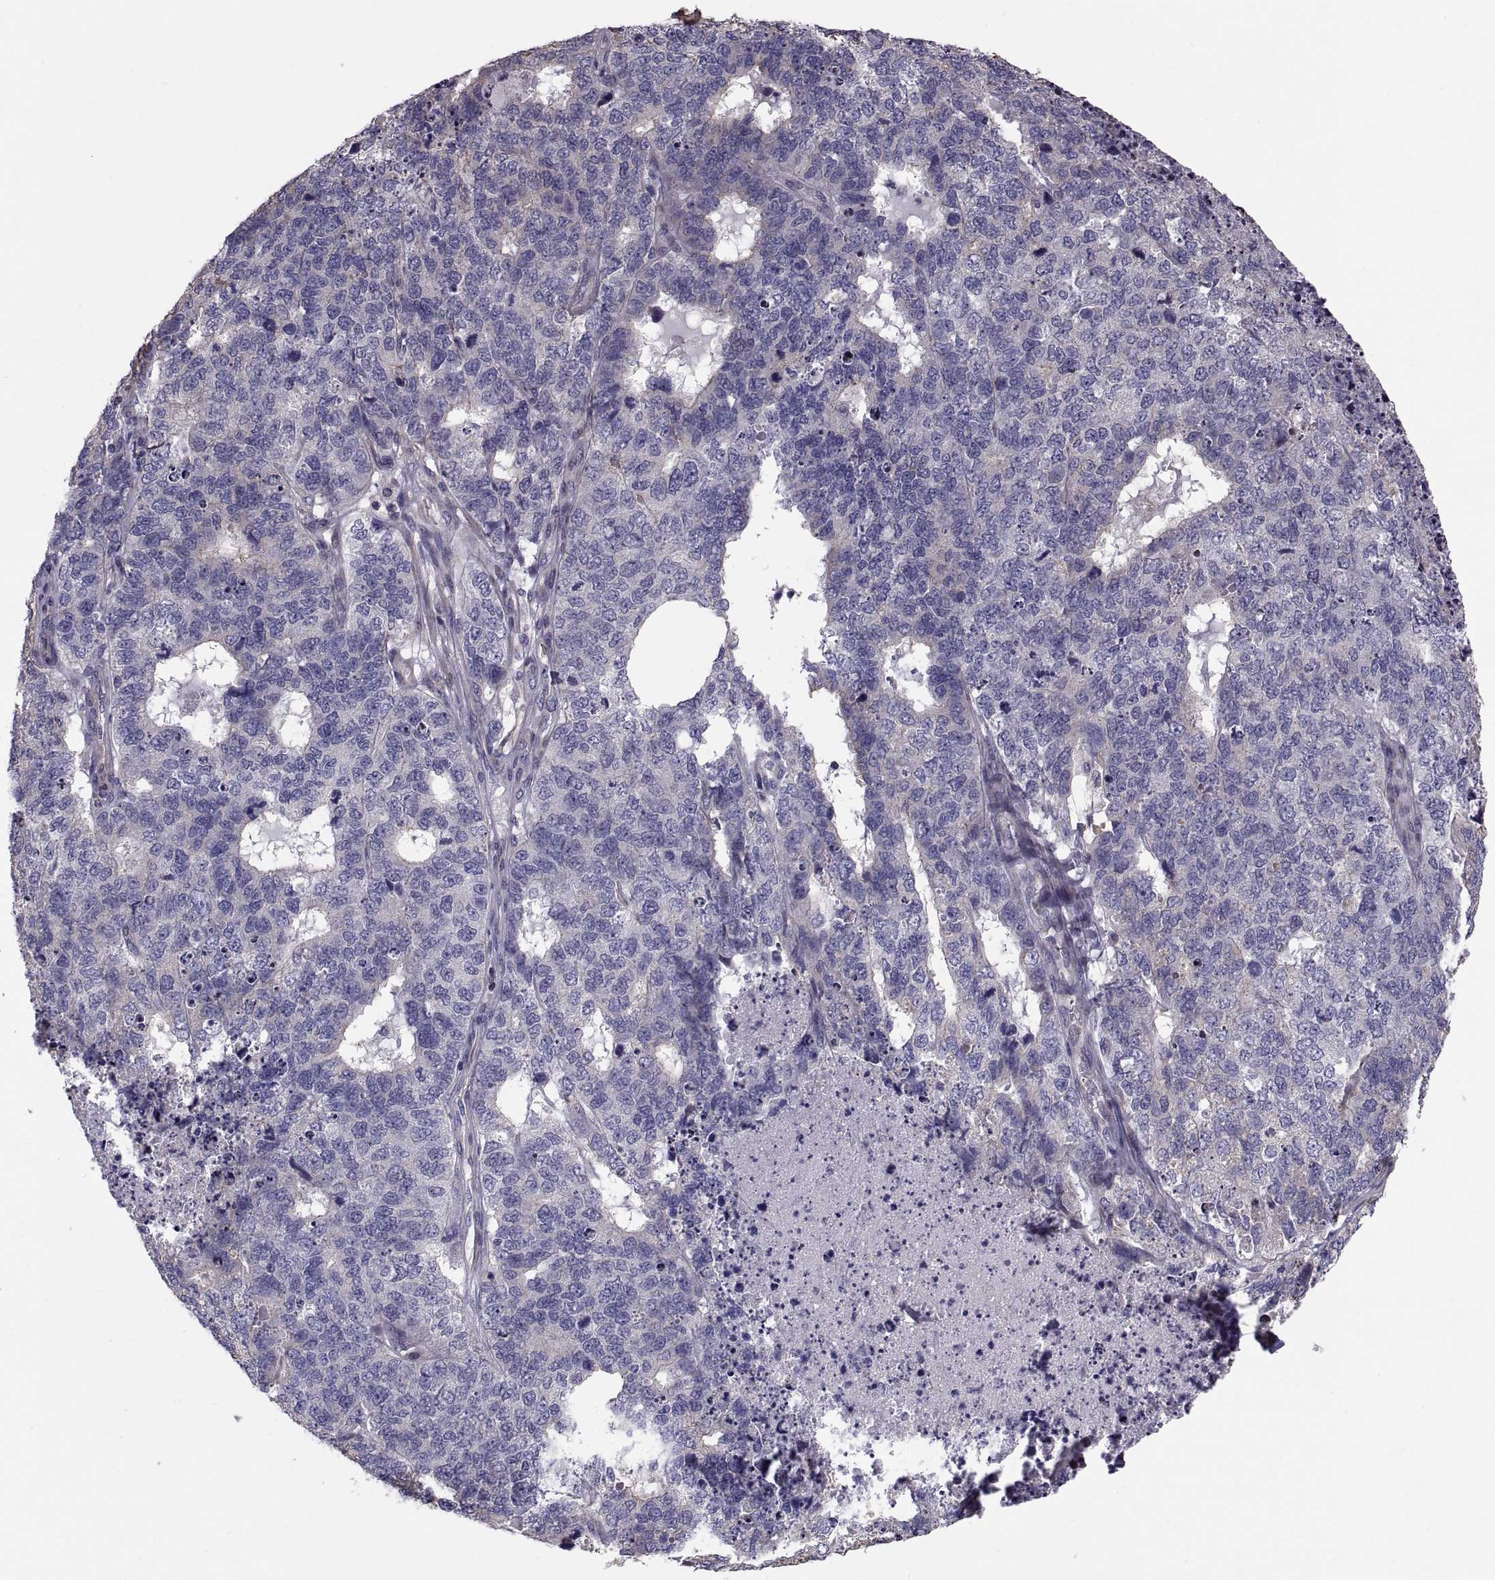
{"staining": {"intensity": "negative", "quantity": "none", "location": "none"}, "tissue": "cervical cancer", "cell_type": "Tumor cells", "image_type": "cancer", "snomed": [{"axis": "morphology", "description": "Squamous cell carcinoma, NOS"}, {"axis": "topography", "description": "Cervix"}], "caption": "Image shows no protein positivity in tumor cells of cervical cancer (squamous cell carcinoma) tissue.", "gene": "ANO1", "patient": {"sex": "female", "age": 63}}